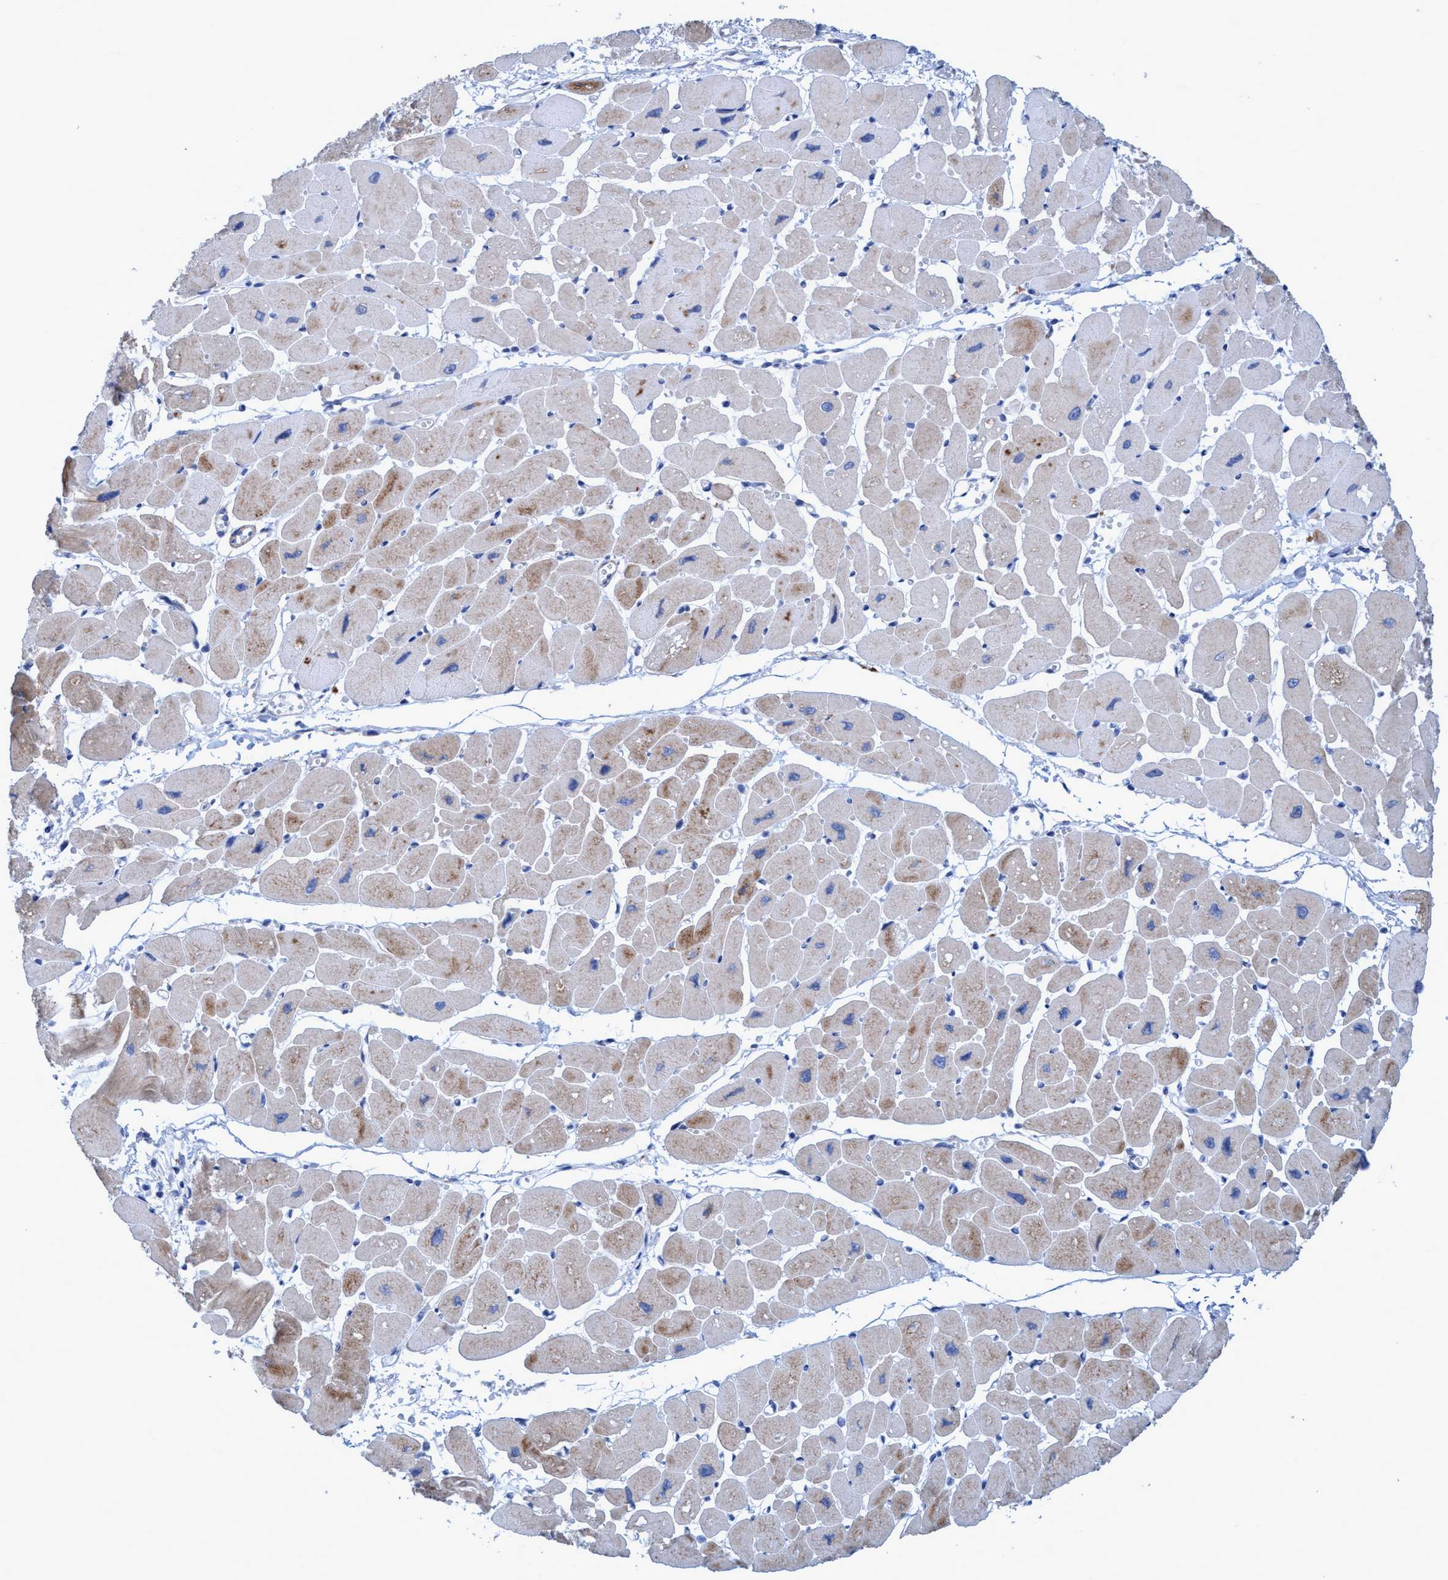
{"staining": {"intensity": "strong", "quantity": "25%-75%", "location": "cytoplasmic/membranous"}, "tissue": "heart muscle", "cell_type": "Cardiomyocytes", "image_type": "normal", "snomed": [{"axis": "morphology", "description": "Normal tissue, NOS"}, {"axis": "topography", "description": "Heart"}], "caption": "The photomicrograph shows a brown stain indicating the presence of a protein in the cytoplasmic/membranous of cardiomyocytes in heart muscle. The staining was performed using DAB (3,3'-diaminobenzidine), with brown indicating positive protein expression. Nuclei are stained blue with hematoxylin.", "gene": "GULP1", "patient": {"sex": "female", "age": 54}}